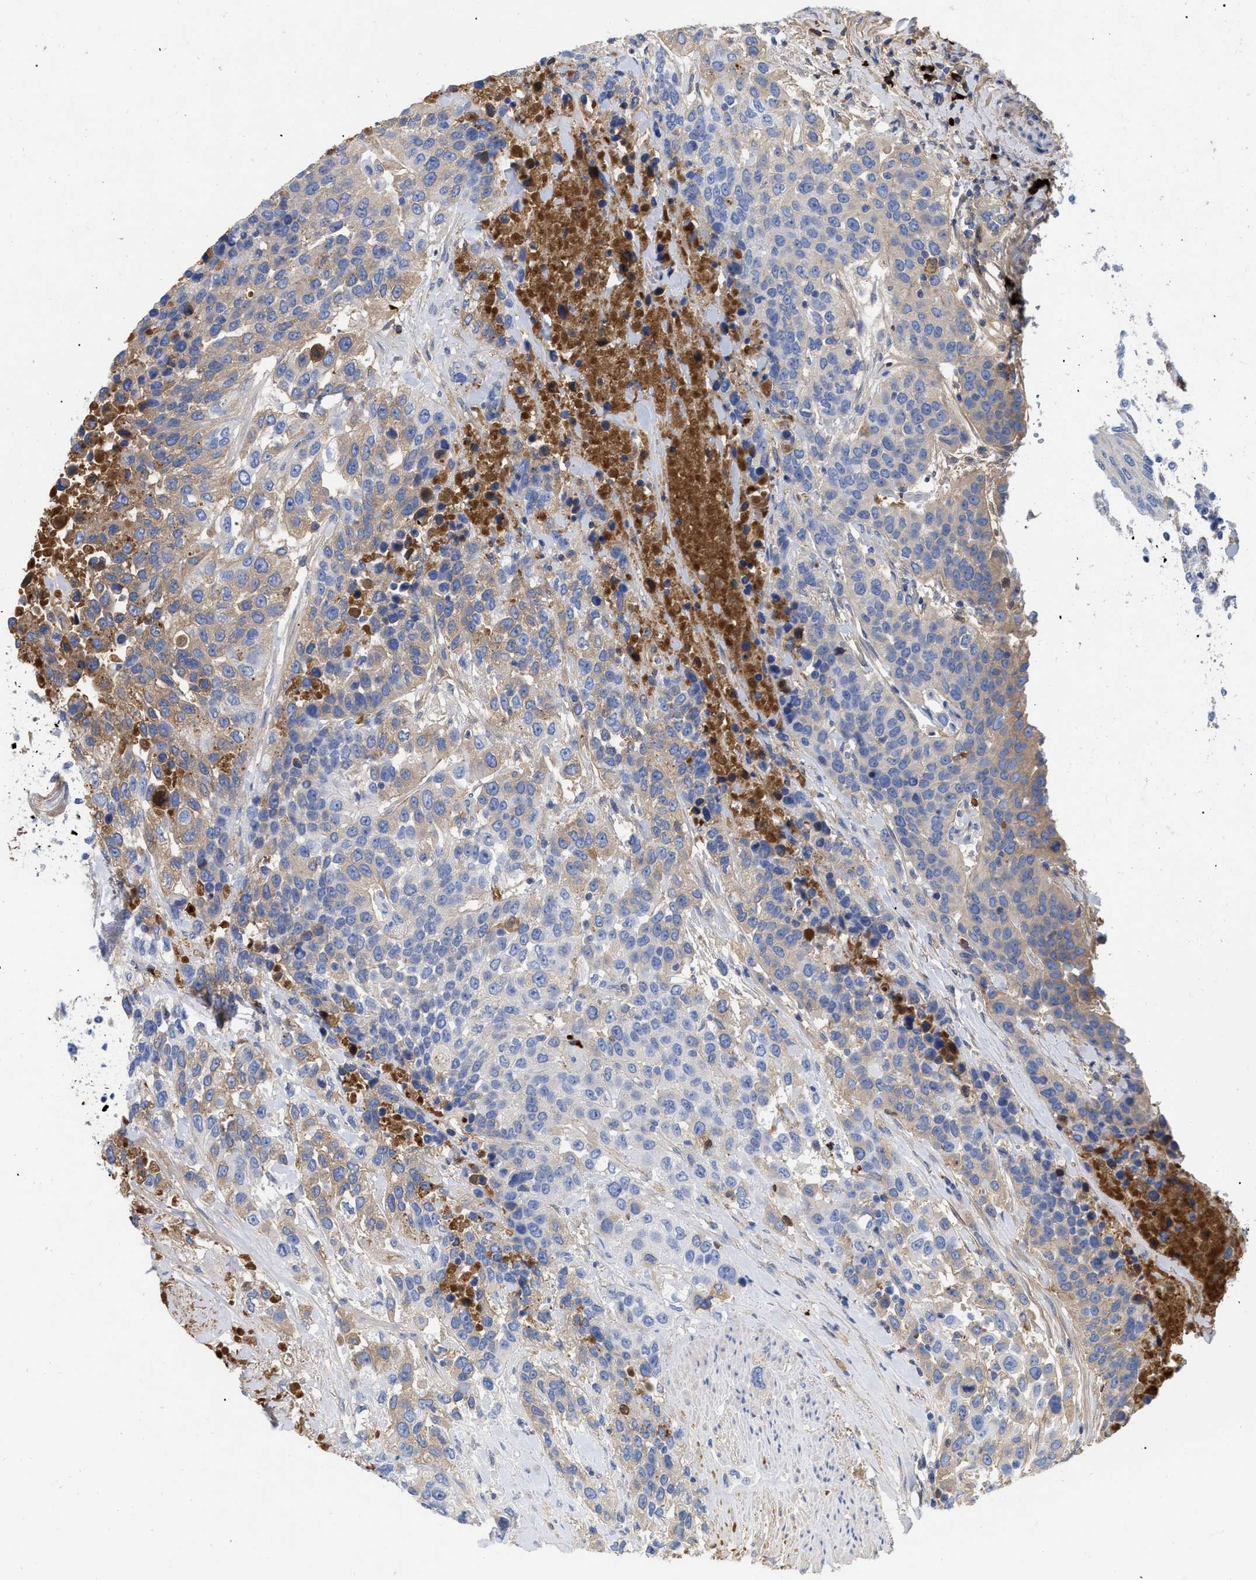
{"staining": {"intensity": "weak", "quantity": ">75%", "location": "cytoplasmic/membranous"}, "tissue": "urothelial cancer", "cell_type": "Tumor cells", "image_type": "cancer", "snomed": [{"axis": "morphology", "description": "Urothelial carcinoma, High grade"}, {"axis": "topography", "description": "Urinary bladder"}], "caption": "Immunohistochemical staining of human urothelial cancer displays low levels of weak cytoplasmic/membranous staining in about >75% of tumor cells.", "gene": "IGHV5-51", "patient": {"sex": "female", "age": 80}}